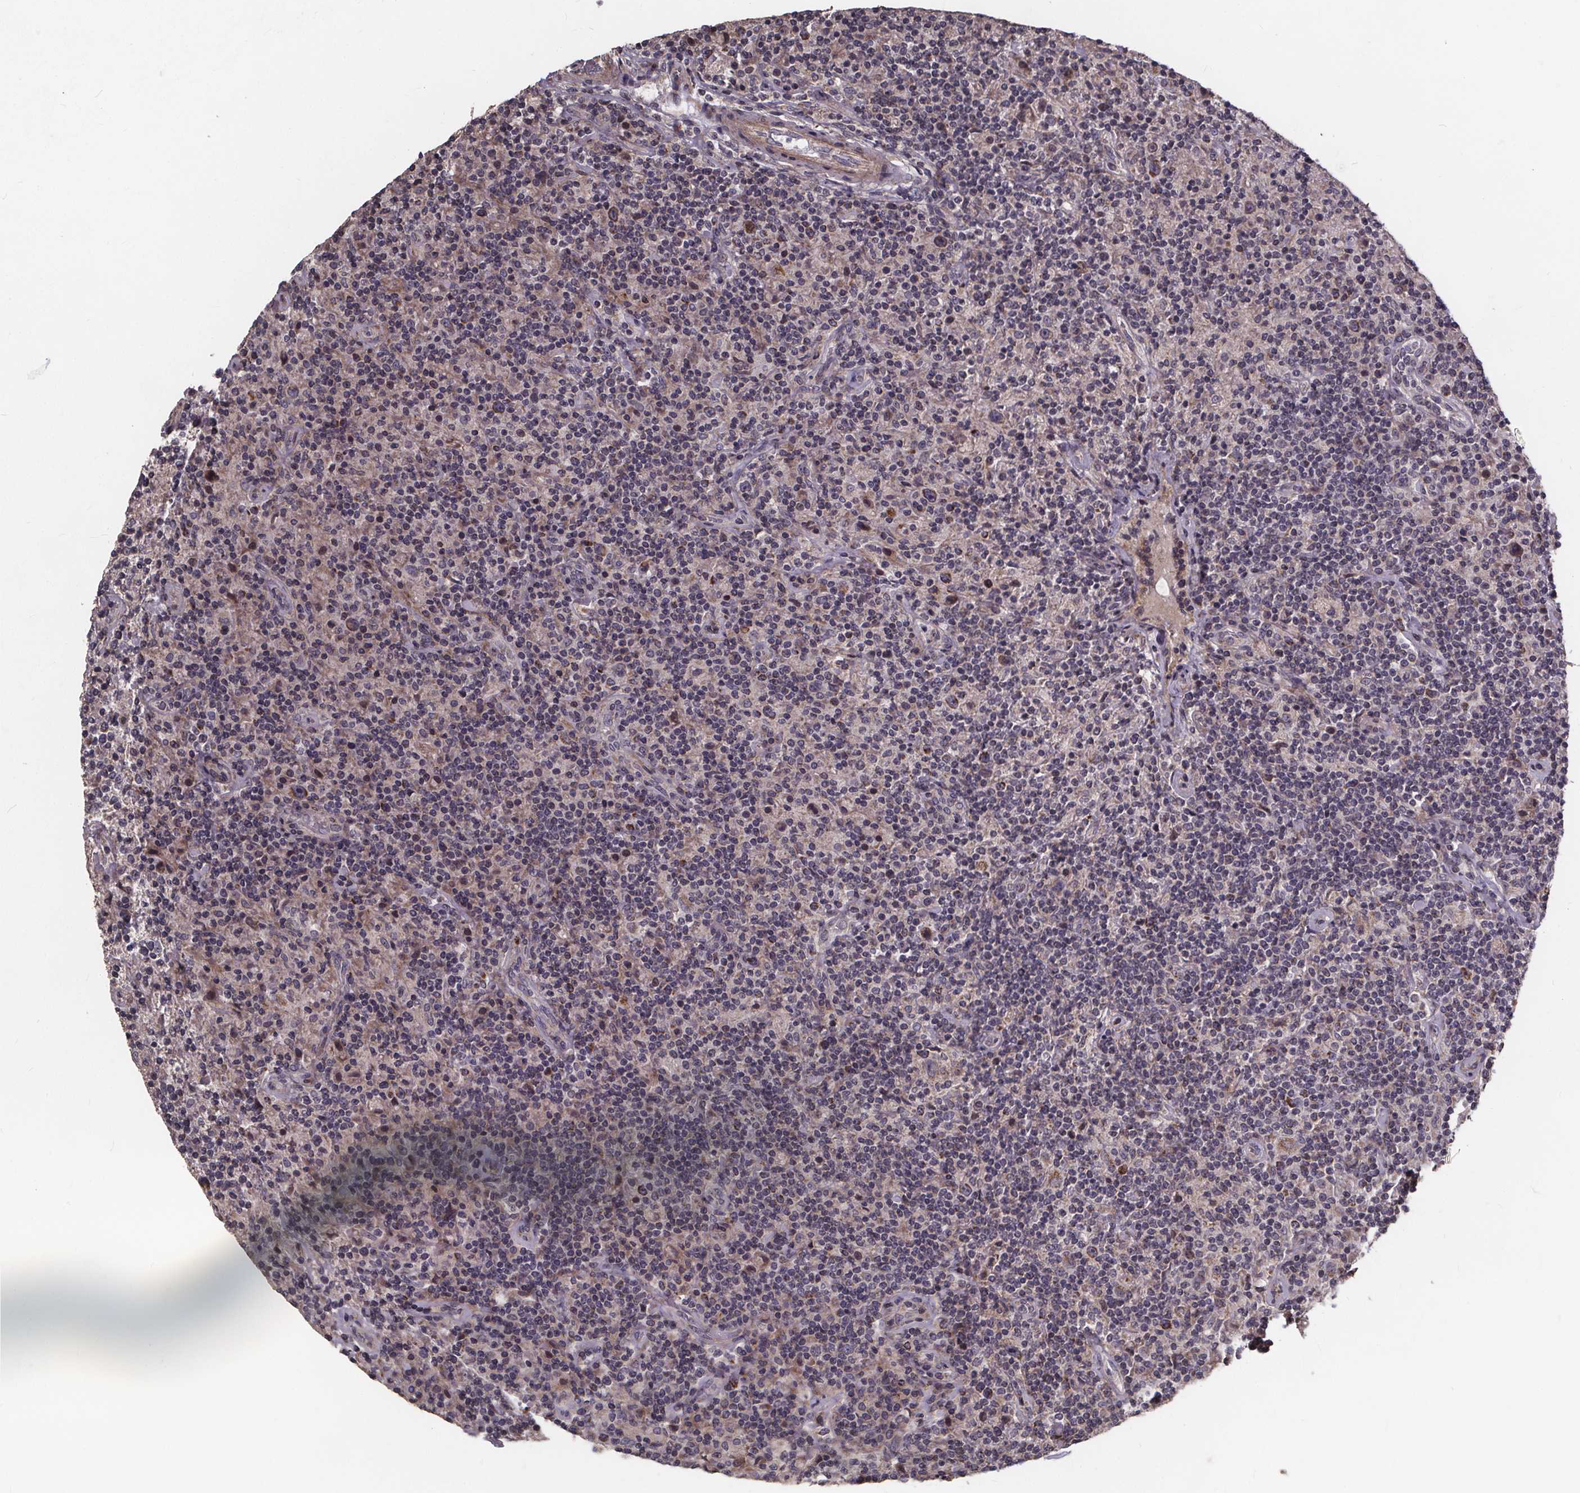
{"staining": {"intensity": "moderate", "quantity": "25%-75%", "location": "cytoplasmic/membranous"}, "tissue": "lymphoma", "cell_type": "Tumor cells", "image_type": "cancer", "snomed": [{"axis": "morphology", "description": "Hodgkin's disease, NOS"}, {"axis": "topography", "description": "Lymph node"}], "caption": "A medium amount of moderate cytoplasmic/membranous staining is appreciated in approximately 25%-75% of tumor cells in Hodgkin's disease tissue. (DAB IHC, brown staining for protein, blue staining for nuclei).", "gene": "YME1L1", "patient": {"sex": "male", "age": 70}}